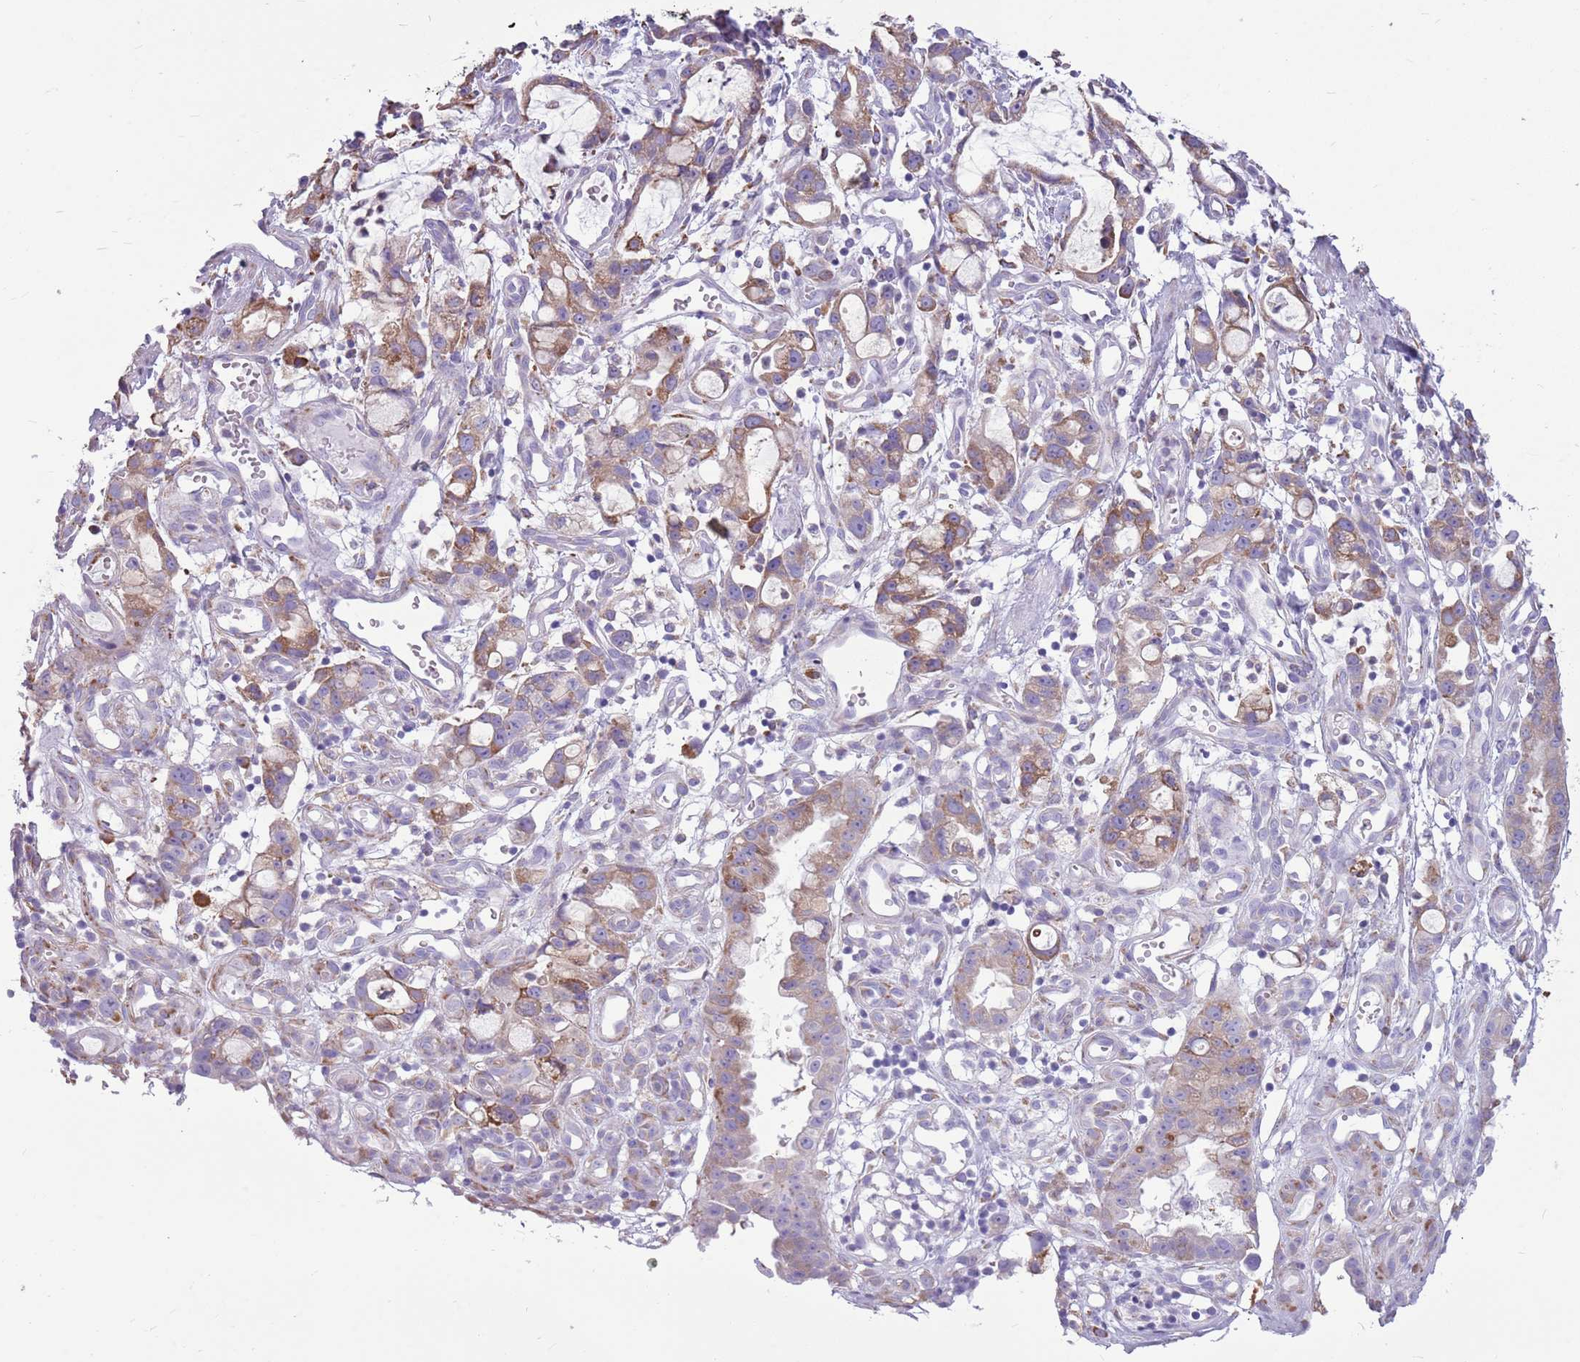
{"staining": {"intensity": "moderate", "quantity": "<25%", "location": "cytoplasmic/membranous"}, "tissue": "stomach cancer", "cell_type": "Tumor cells", "image_type": "cancer", "snomed": [{"axis": "morphology", "description": "Adenocarcinoma, NOS"}, {"axis": "topography", "description": "Stomach"}], "caption": "Protein staining by immunohistochemistry (IHC) shows moderate cytoplasmic/membranous staining in approximately <25% of tumor cells in stomach cancer. The protein is shown in brown color, while the nuclei are stained blue.", "gene": "KCTD19", "patient": {"sex": "male", "age": 55}}